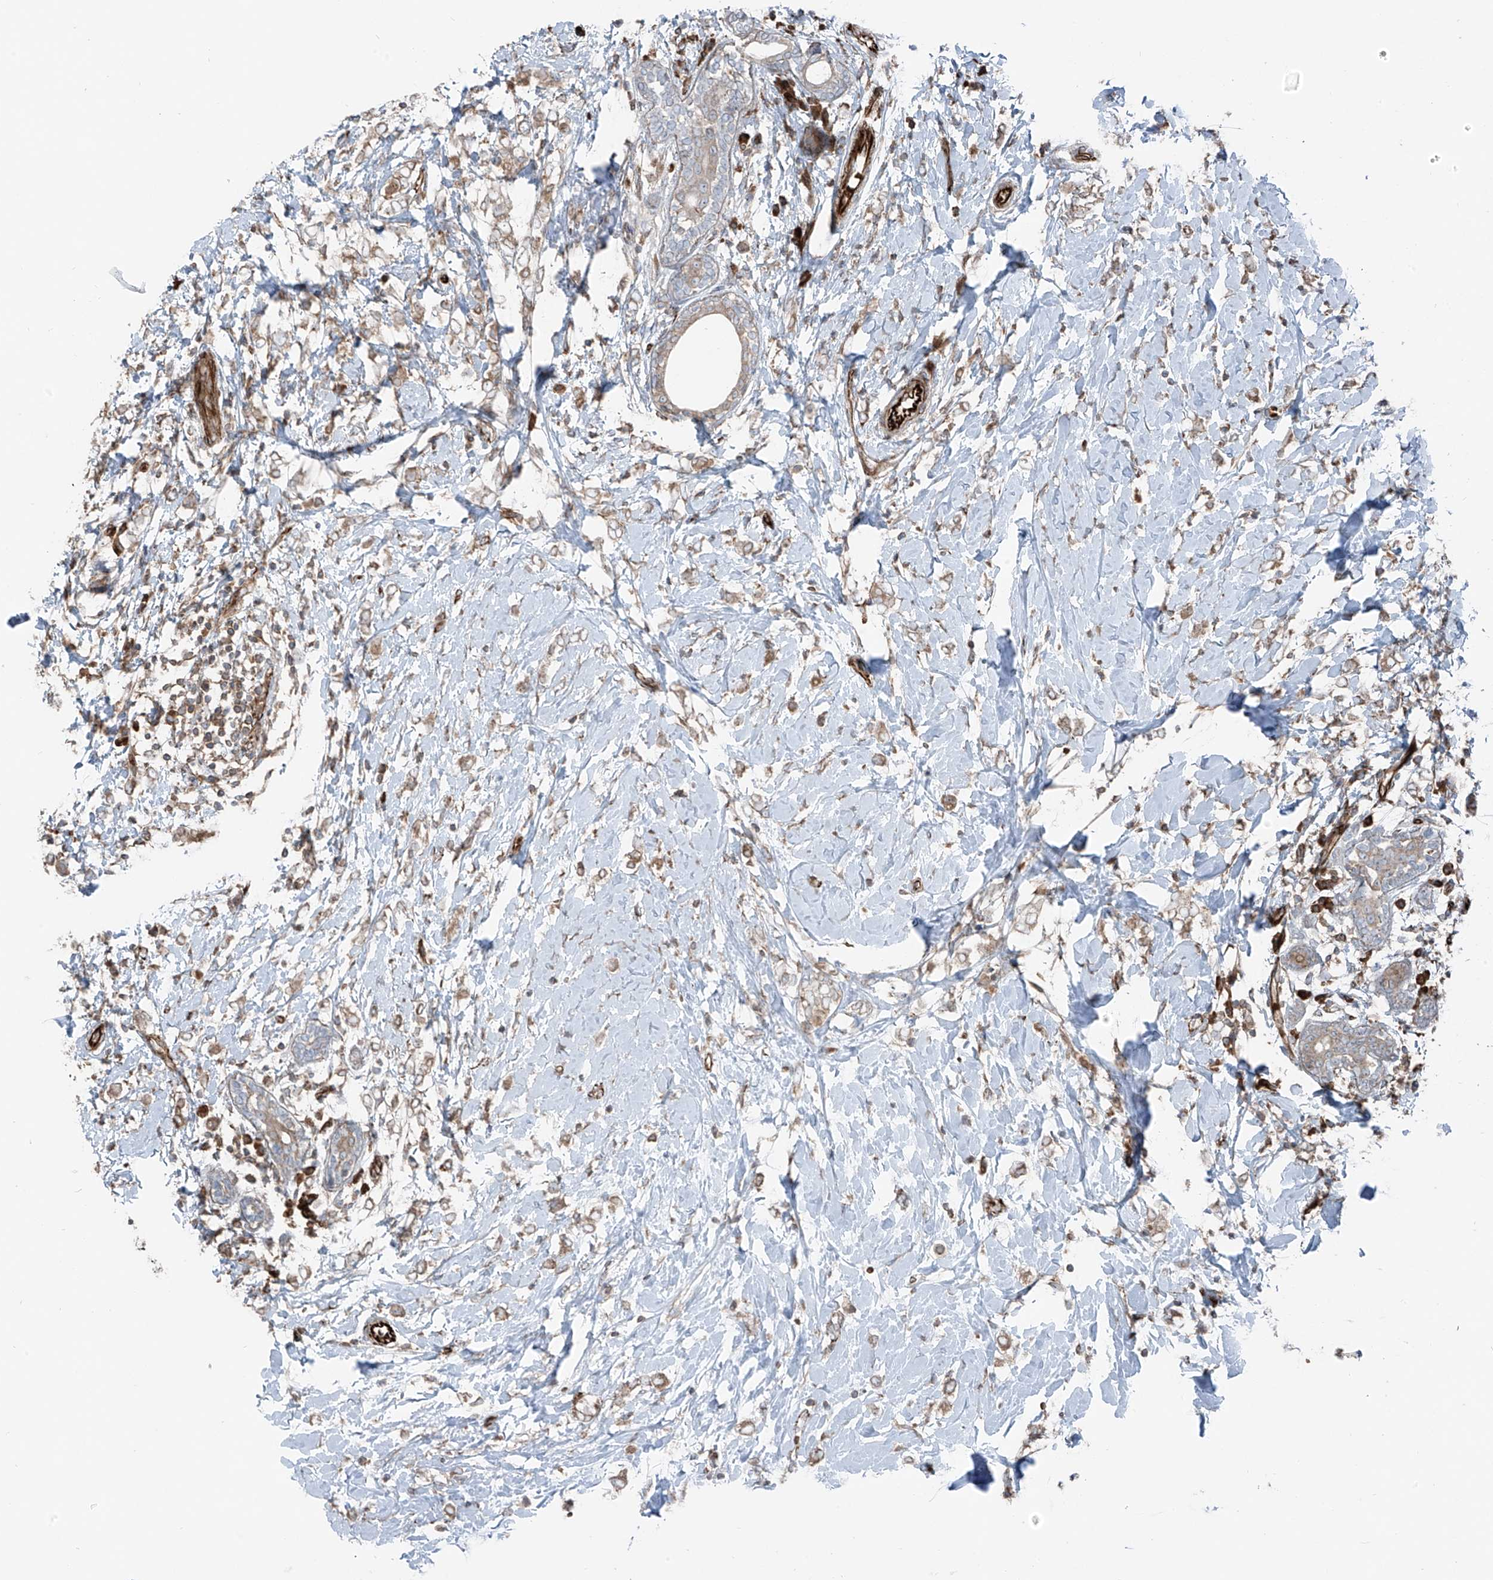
{"staining": {"intensity": "weak", "quantity": ">75%", "location": "cytoplasmic/membranous"}, "tissue": "breast cancer", "cell_type": "Tumor cells", "image_type": "cancer", "snomed": [{"axis": "morphology", "description": "Normal tissue, NOS"}, {"axis": "morphology", "description": "Lobular carcinoma"}, {"axis": "topography", "description": "Breast"}], "caption": "Human breast cancer (lobular carcinoma) stained with a brown dye exhibits weak cytoplasmic/membranous positive staining in approximately >75% of tumor cells.", "gene": "ERLEC1", "patient": {"sex": "female", "age": 47}}